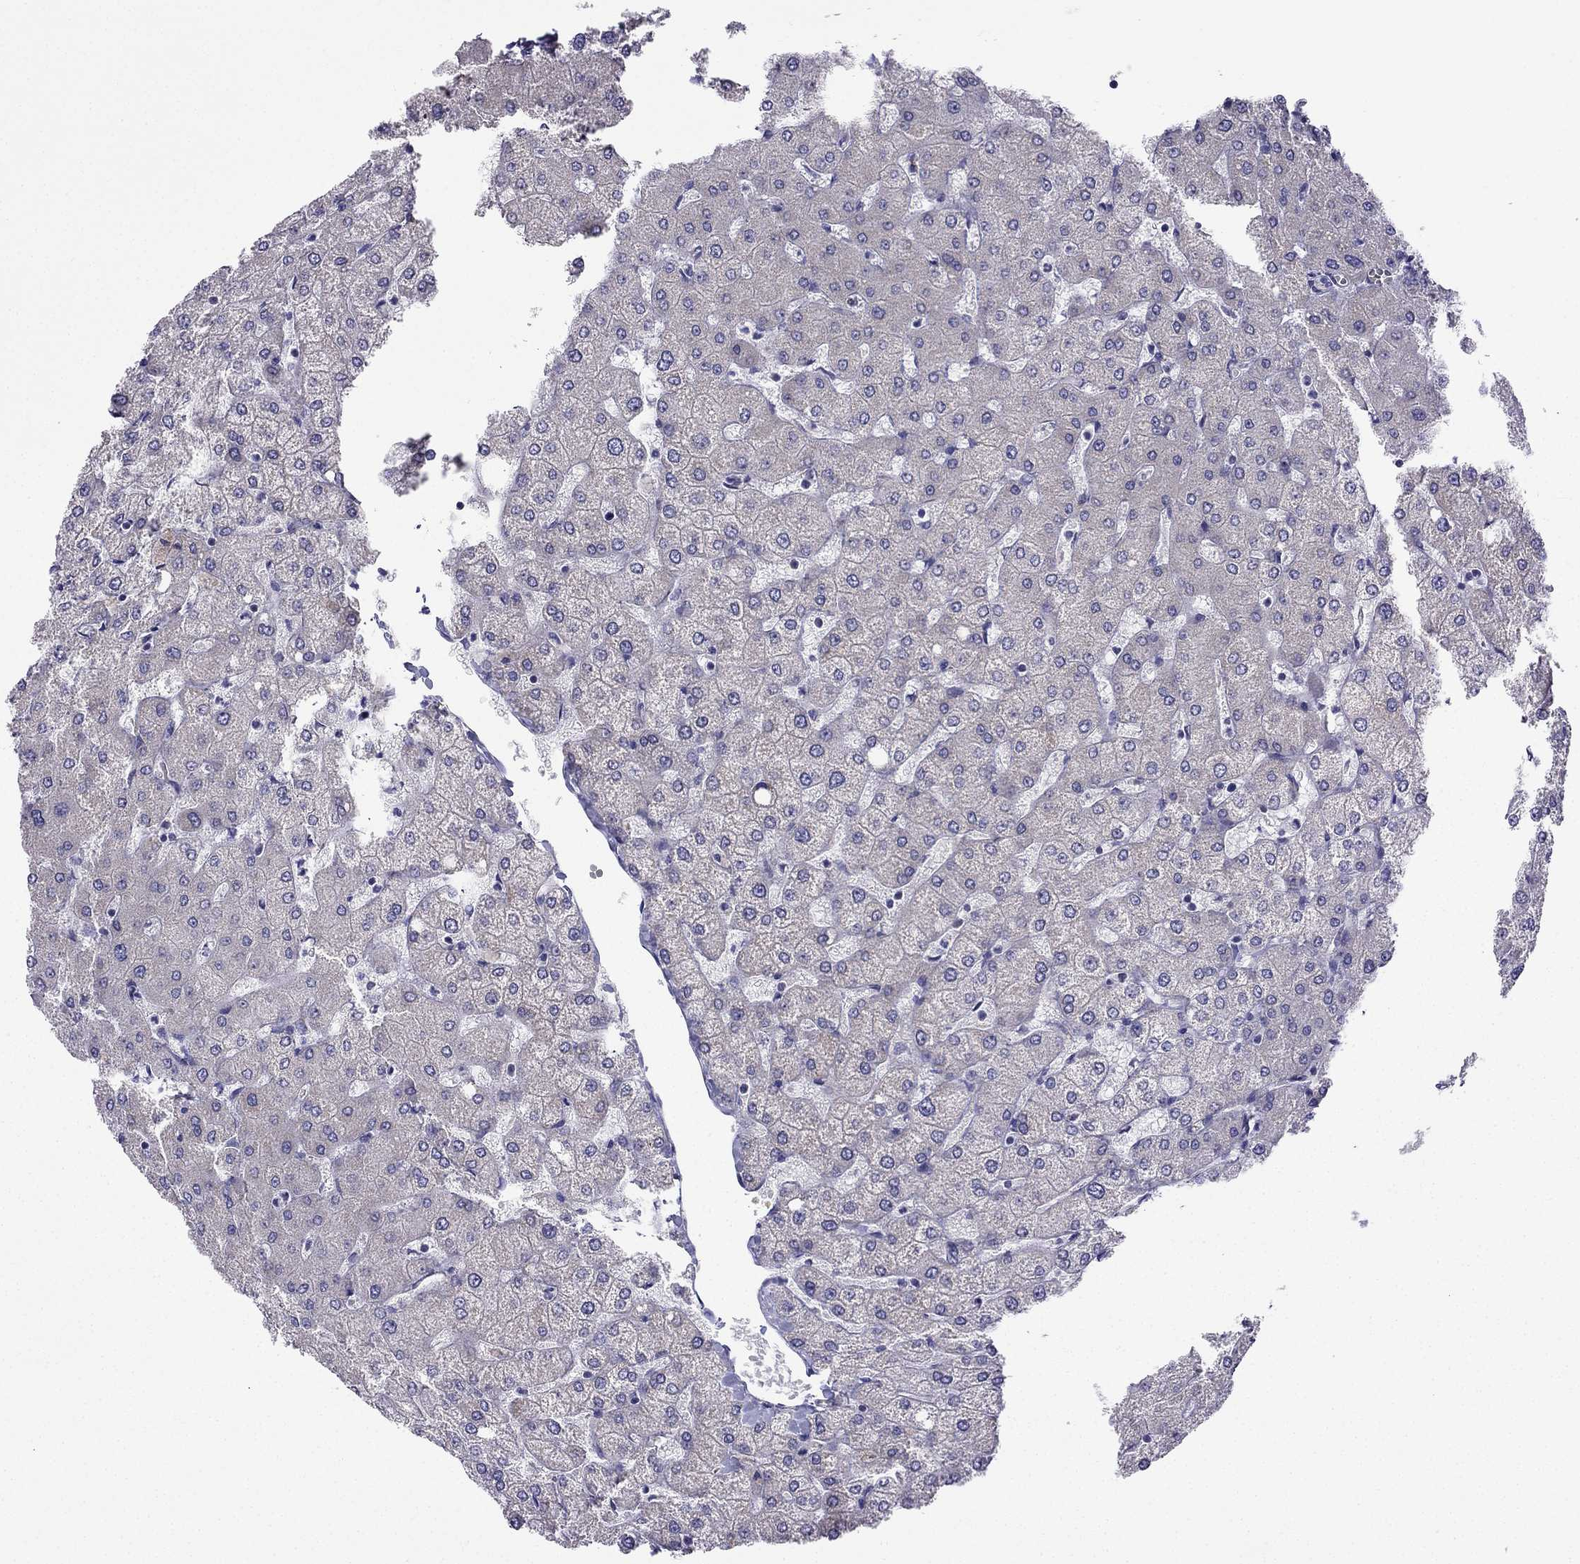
{"staining": {"intensity": "negative", "quantity": "none", "location": "none"}, "tissue": "liver", "cell_type": "Cholangiocytes", "image_type": "normal", "snomed": [{"axis": "morphology", "description": "Normal tissue, NOS"}, {"axis": "topography", "description": "Liver"}], "caption": "An immunohistochemistry micrograph of benign liver is shown. There is no staining in cholangiocytes of liver. (DAB (3,3'-diaminobenzidine) immunohistochemistry, high magnification).", "gene": "KIF5A", "patient": {"sex": "female", "age": 54}}